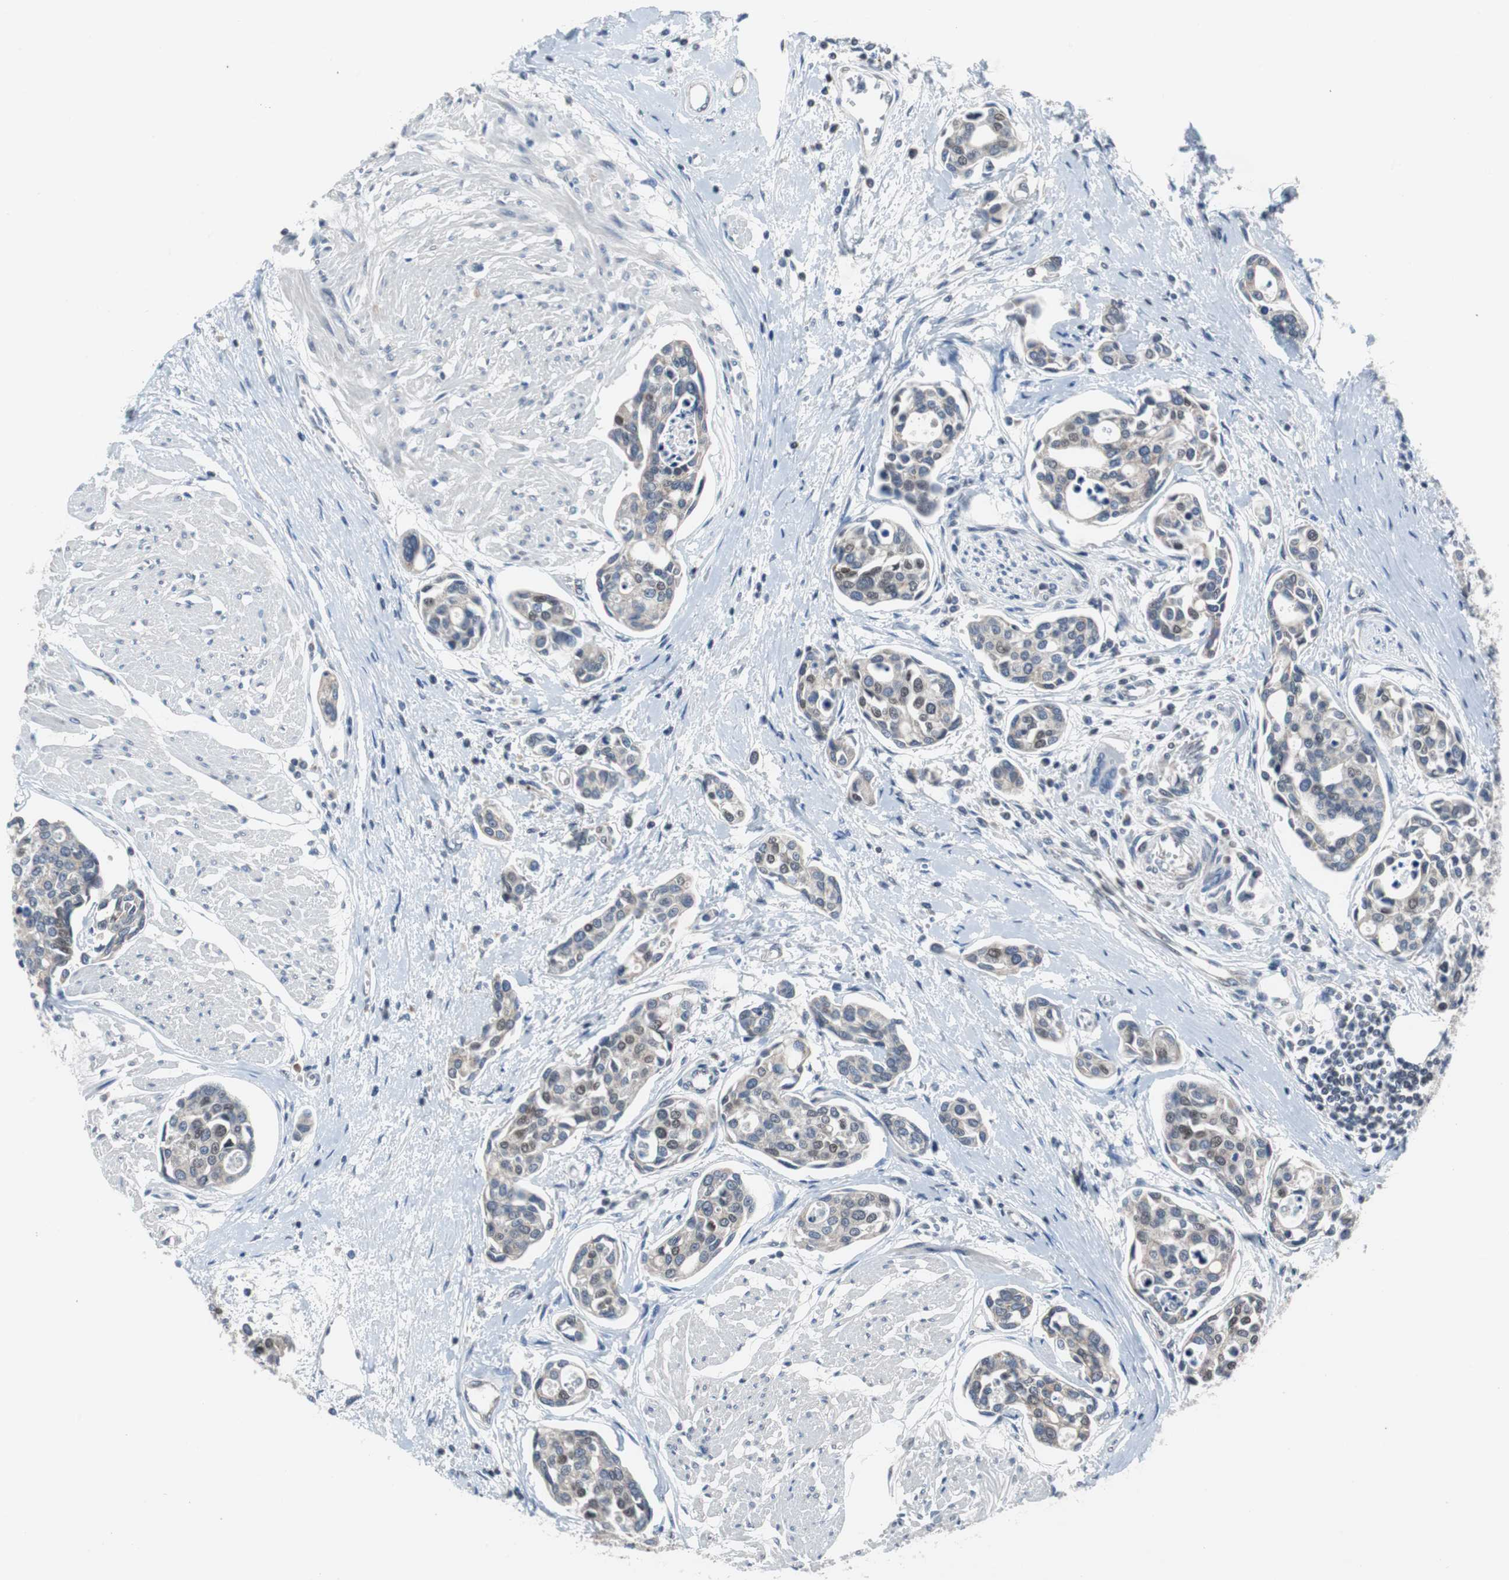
{"staining": {"intensity": "weak", "quantity": "<25%", "location": "nuclear"}, "tissue": "urothelial cancer", "cell_type": "Tumor cells", "image_type": "cancer", "snomed": [{"axis": "morphology", "description": "Urothelial carcinoma, High grade"}, {"axis": "topography", "description": "Urinary bladder"}], "caption": "Immunohistochemistry (IHC) of urothelial cancer exhibits no staining in tumor cells. (Brightfield microscopy of DAB (3,3'-diaminobenzidine) IHC at high magnification).", "gene": "TP63", "patient": {"sex": "male", "age": 78}}